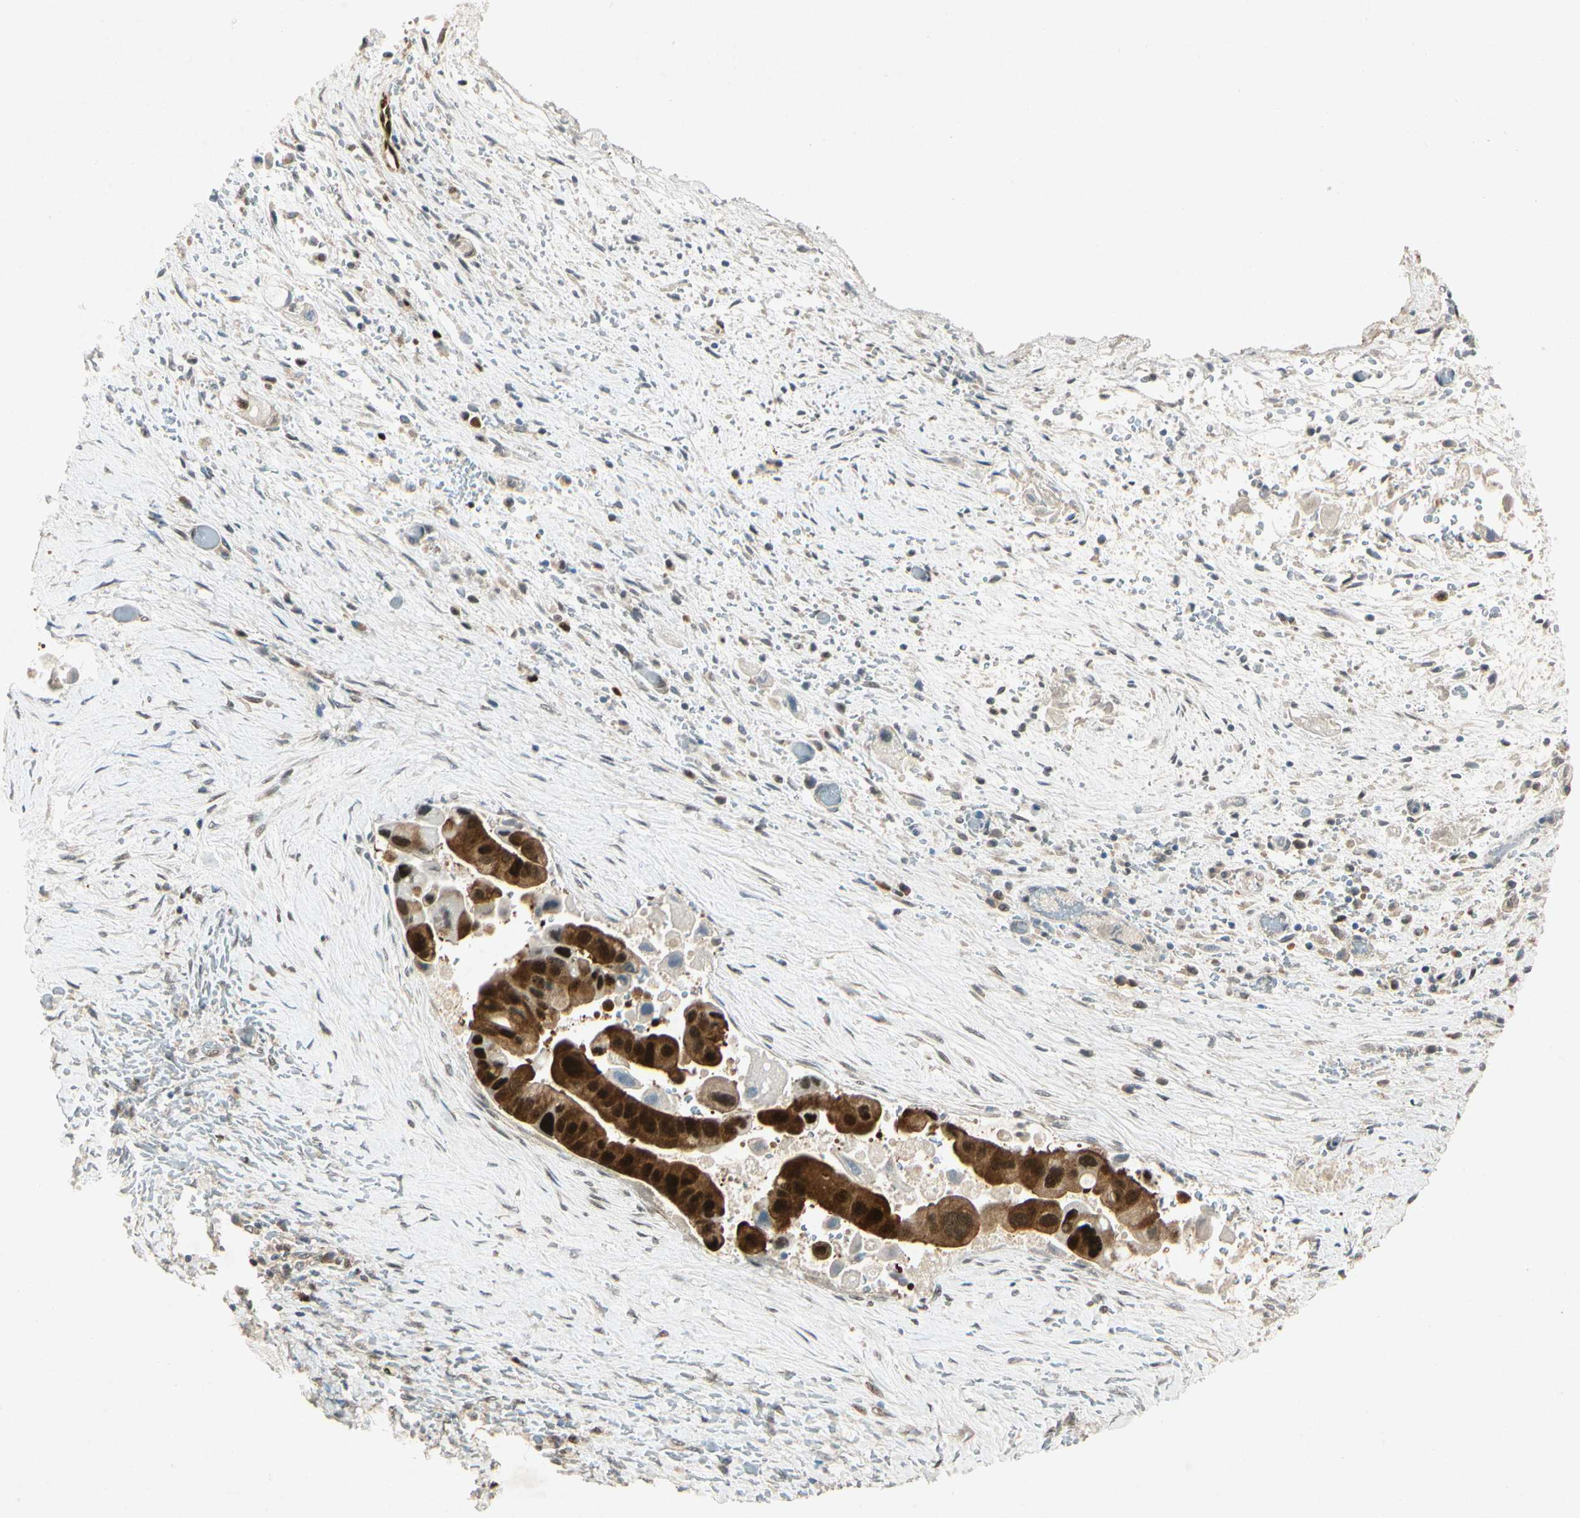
{"staining": {"intensity": "strong", "quantity": ">75%", "location": "cytoplasmic/membranous,nuclear"}, "tissue": "liver cancer", "cell_type": "Tumor cells", "image_type": "cancer", "snomed": [{"axis": "morphology", "description": "Normal tissue, NOS"}, {"axis": "morphology", "description": "Cholangiocarcinoma"}, {"axis": "topography", "description": "Liver"}, {"axis": "topography", "description": "Peripheral nerve tissue"}], "caption": "An immunohistochemistry (IHC) micrograph of tumor tissue is shown. Protein staining in brown highlights strong cytoplasmic/membranous and nuclear positivity in liver cancer within tumor cells.", "gene": "HSPA1B", "patient": {"sex": "male", "age": 50}}